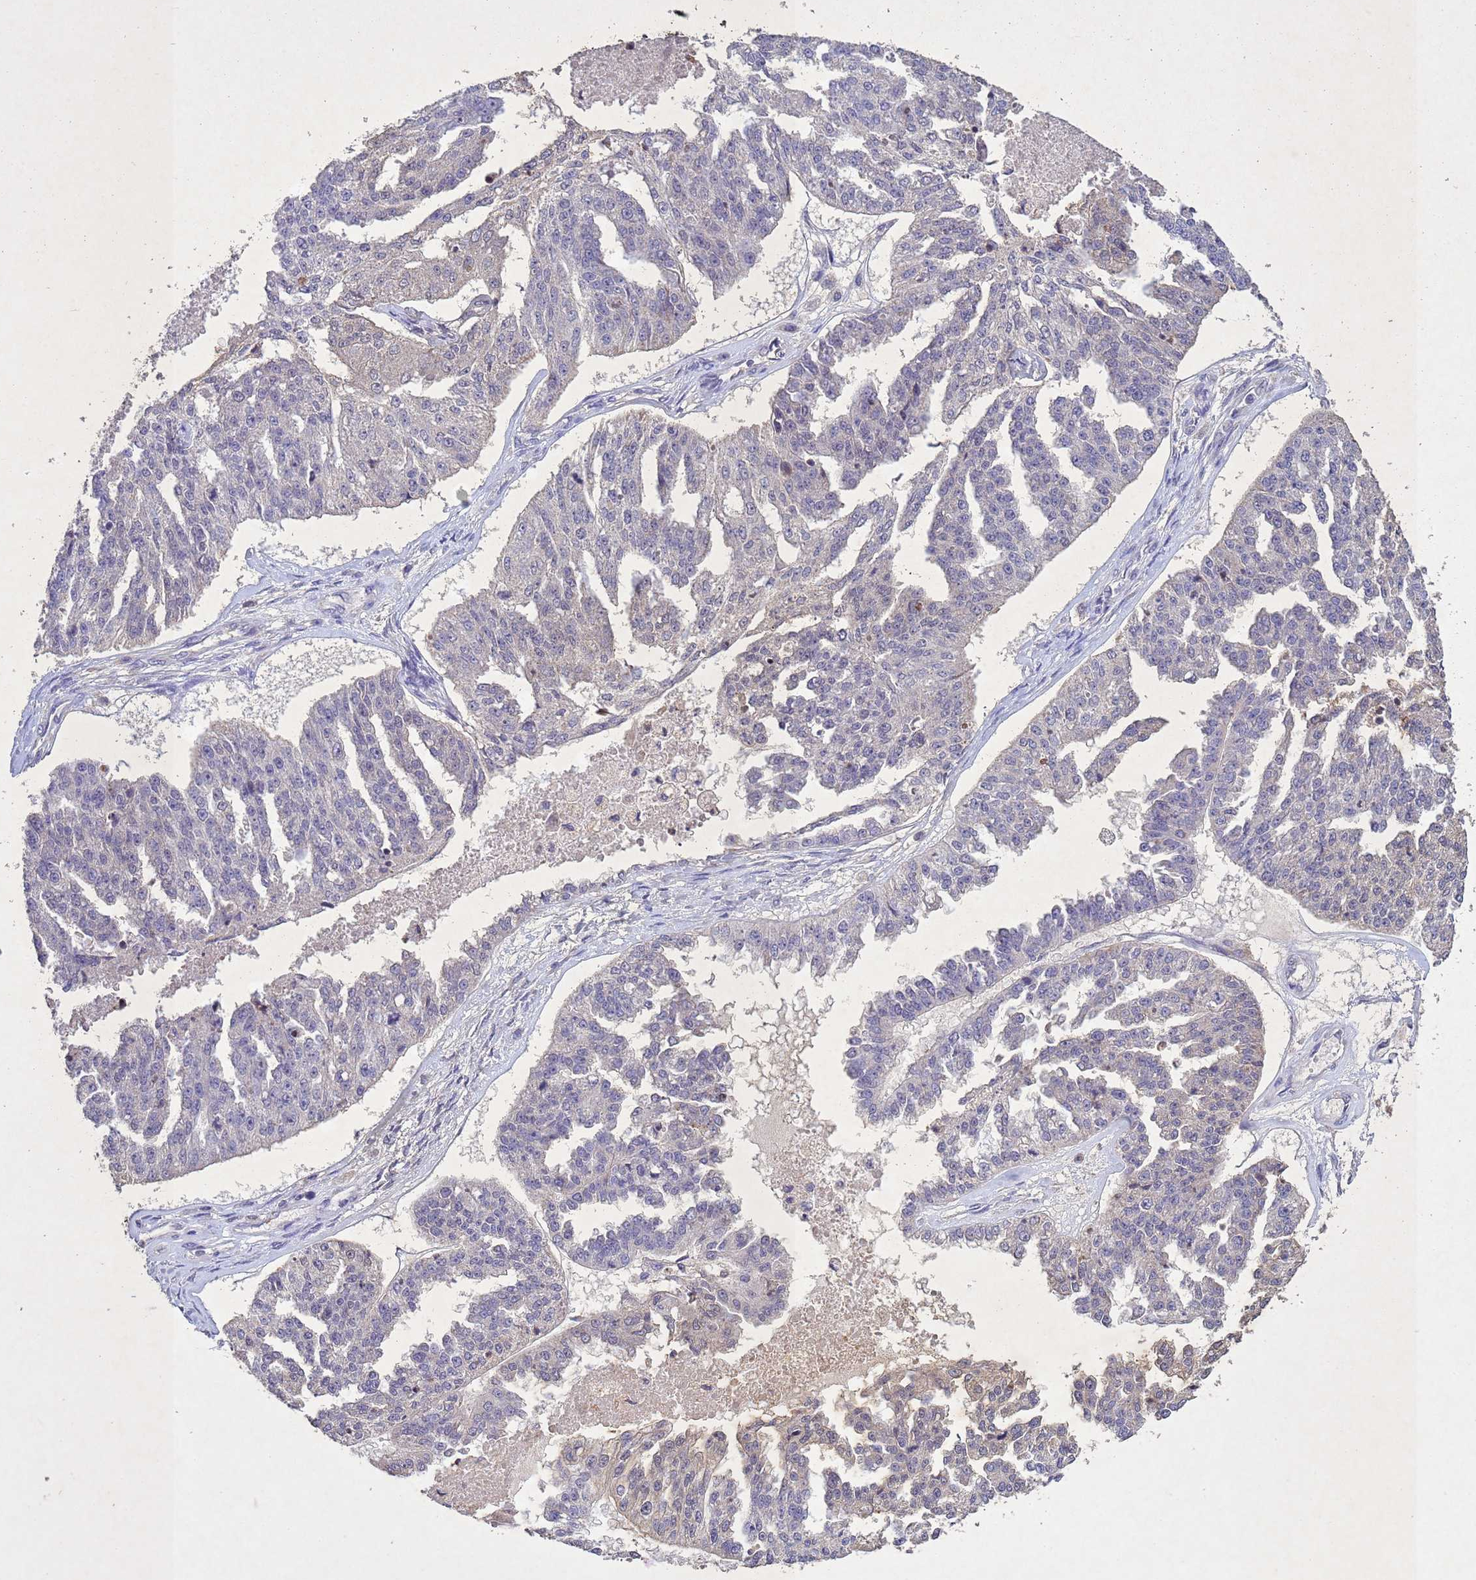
{"staining": {"intensity": "negative", "quantity": "none", "location": "none"}, "tissue": "ovarian cancer", "cell_type": "Tumor cells", "image_type": "cancer", "snomed": [{"axis": "morphology", "description": "Cystadenocarcinoma, serous, NOS"}, {"axis": "topography", "description": "Ovary"}], "caption": "Protein analysis of ovarian cancer exhibits no significant expression in tumor cells. (Brightfield microscopy of DAB (3,3'-diaminobenzidine) immunohistochemistry (IHC) at high magnification).", "gene": "NLRP11", "patient": {"sex": "female", "age": 58}}